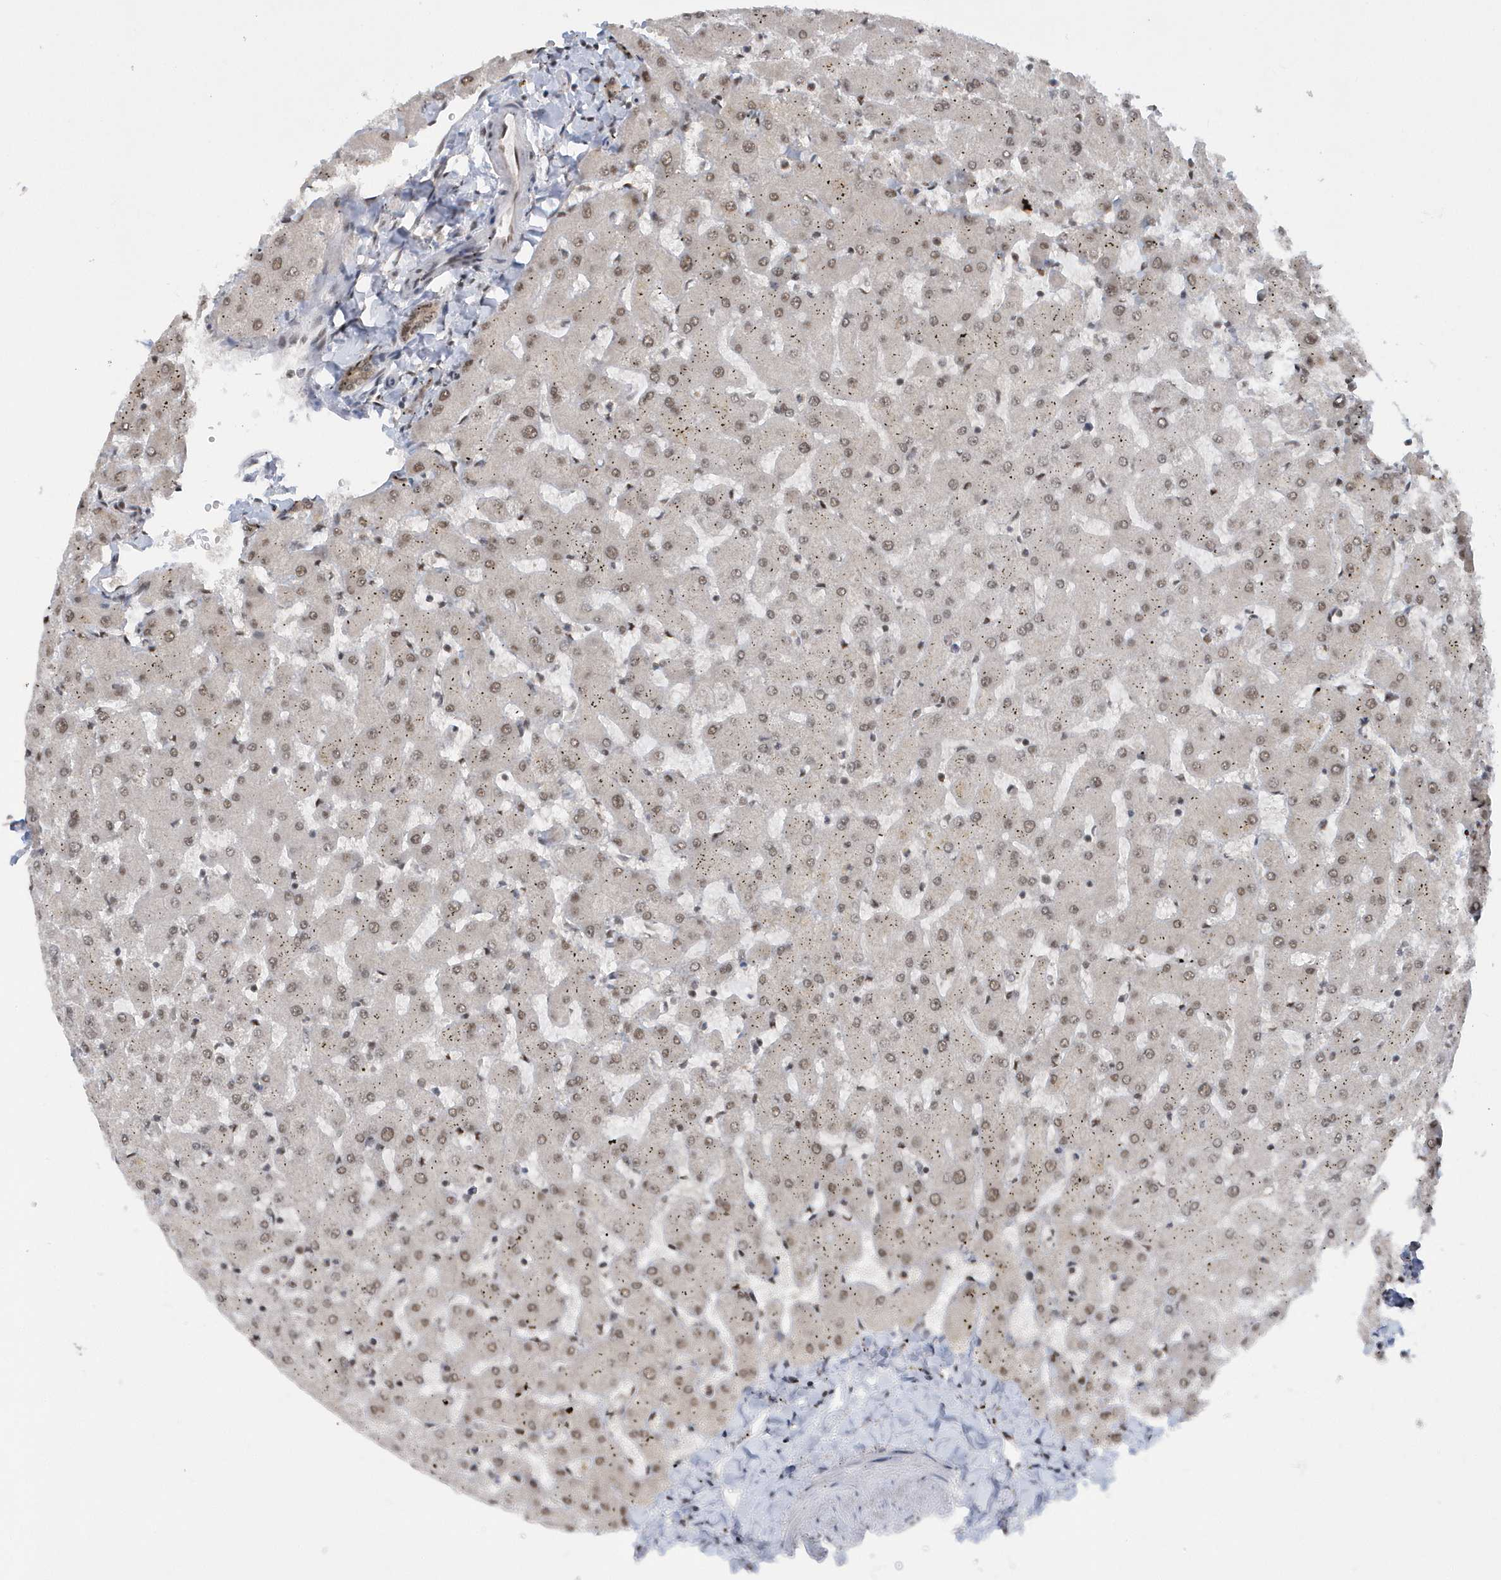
{"staining": {"intensity": "moderate", "quantity": ">75%", "location": "cytoplasmic/membranous,nuclear"}, "tissue": "liver", "cell_type": "Cholangiocytes", "image_type": "normal", "snomed": [{"axis": "morphology", "description": "Normal tissue, NOS"}, {"axis": "topography", "description": "Liver"}], "caption": "Immunohistochemical staining of normal human liver exhibits moderate cytoplasmic/membranous,nuclear protein positivity in about >75% of cholangiocytes. The staining was performed using DAB (3,3'-diaminobenzidine), with brown indicating positive protein expression. Nuclei are stained blue with hematoxylin.", "gene": "SEPHS1", "patient": {"sex": "female", "age": 63}}